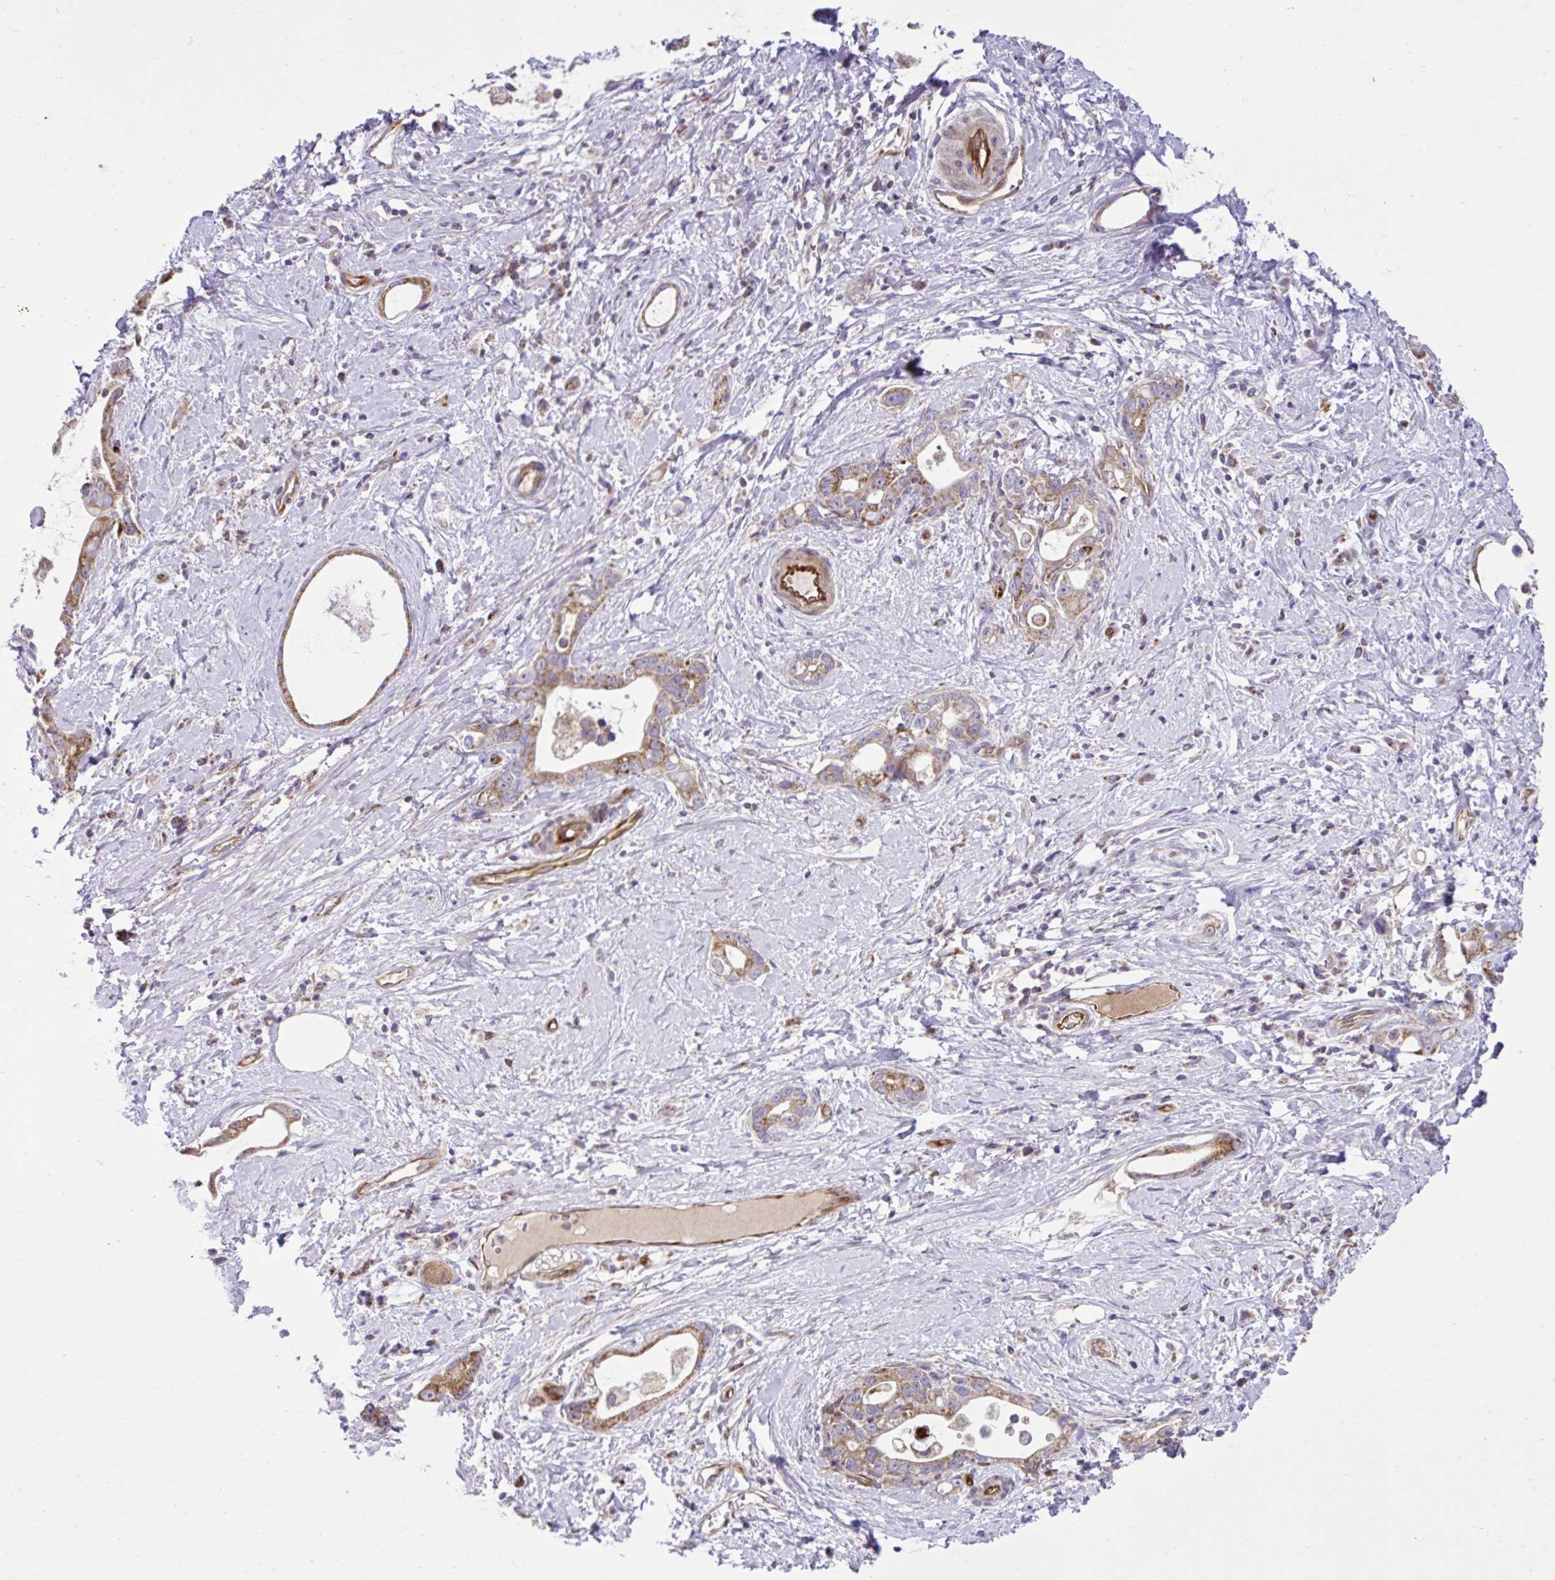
{"staining": {"intensity": "moderate", "quantity": ">75%", "location": "cytoplasmic/membranous"}, "tissue": "stomach cancer", "cell_type": "Tumor cells", "image_type": "cancer", "snomed": [{"axis": "morphology", "description": "Adenocarcinoma, NOS"}, {"axis": "topography", "description": "Stomach"}], "caption": "IHC histopathology image of stomach cancer (adenocarcinoma) stained for a protein (brown), which exhibits medium levels of moderate cytoplasmic/membranous staining in approximately >75% of tumor cells.", "gene": "LIMS1", "patient": {"sex": "male", "age": 55}}